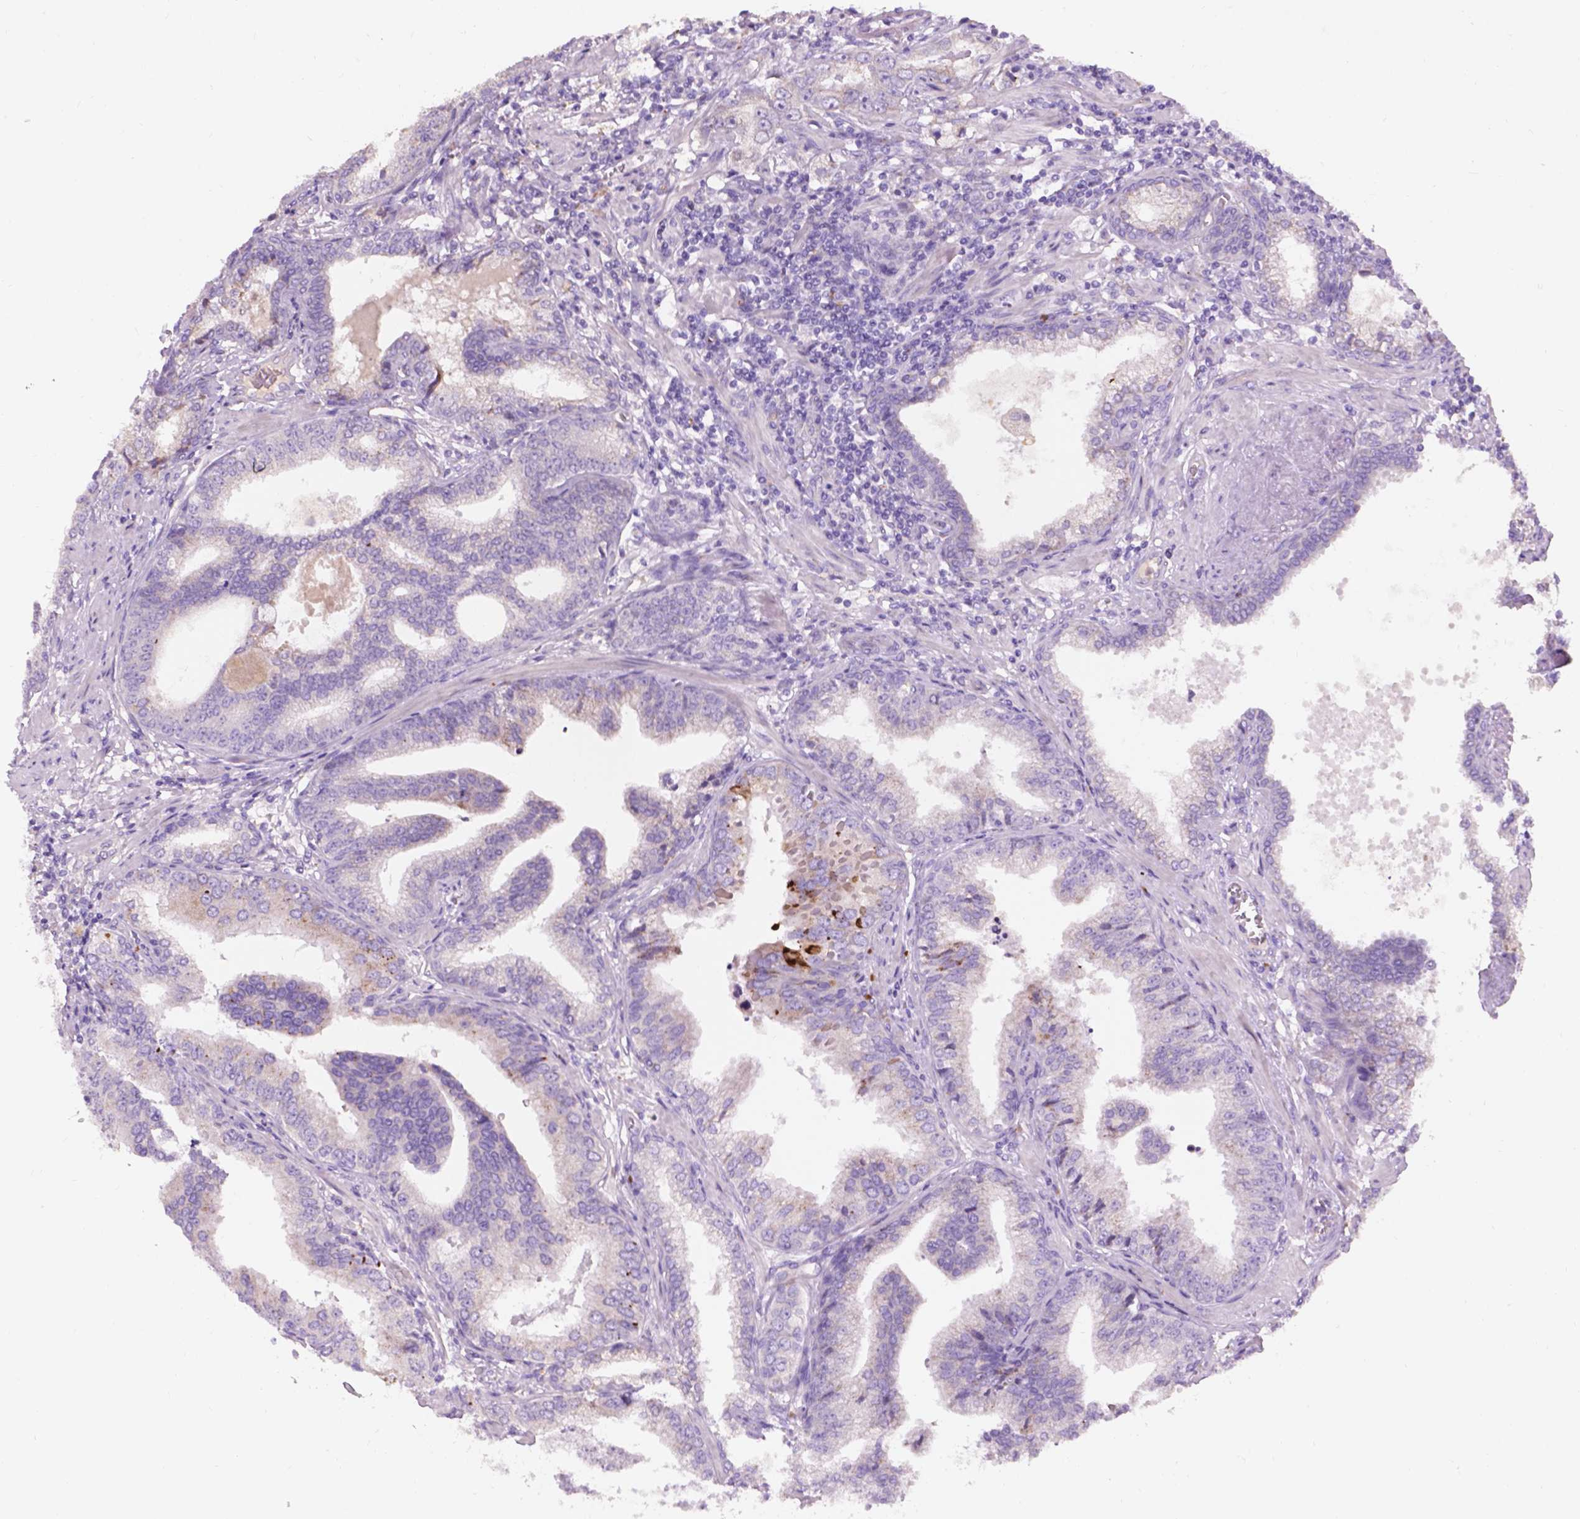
{"staining": {"intensity": "weak", "quantity": "<25%", "location": "cytoplasmic/membranous"}, "tissue": "prostate cancer", "cell_type": "Tumor cells", "image_type": "cancer", "snomed": [{"axis": "morphology", "description": "Adenocarcinoma, NOS"}, {"axis": "topography", "description": "Prostate"}], "caption": "There is no significant positivity in tumor cells of prostate adenocarcinoma.", "gene": "NOXO1", "patient": {"sex": "male", "age": 64}}